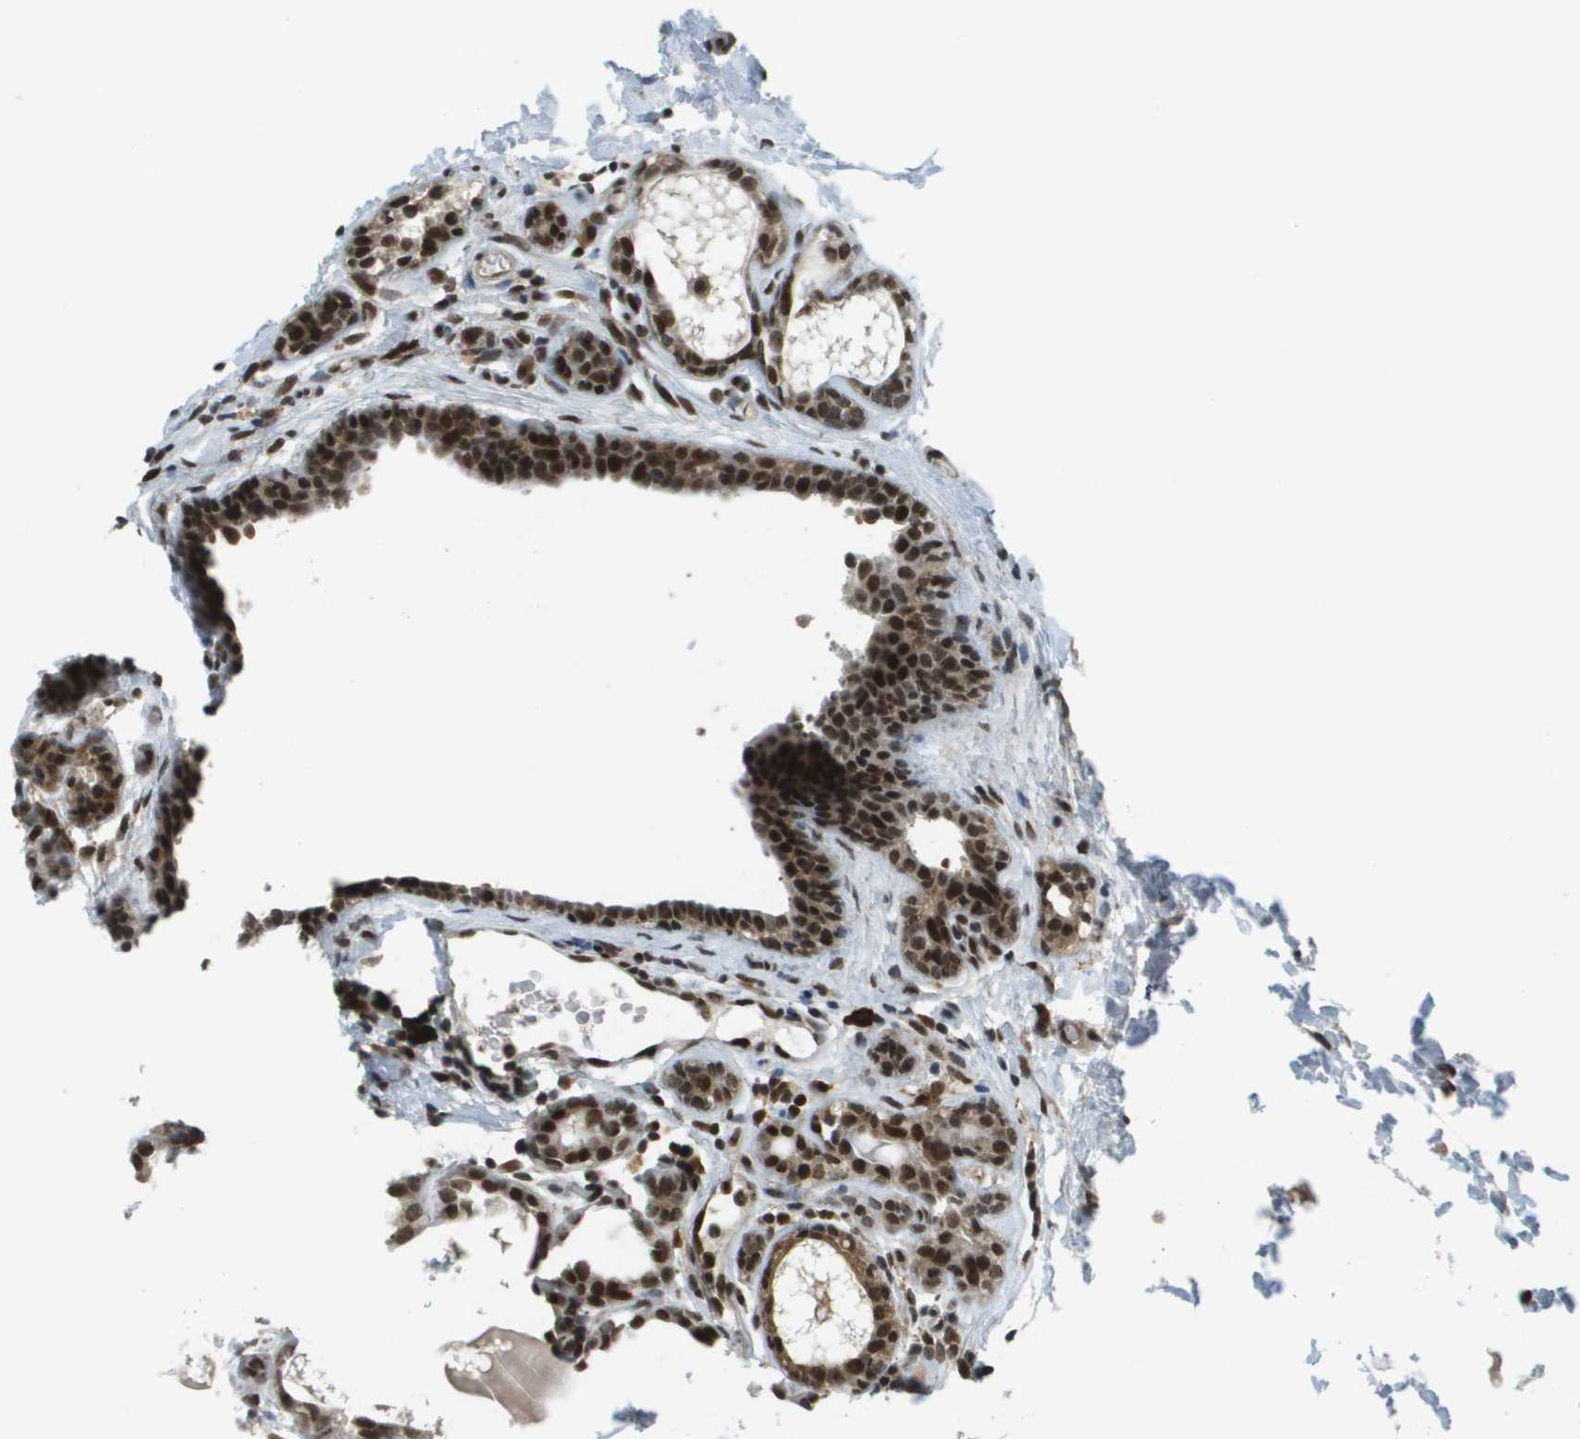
{"staining": {"intensity": "strong", "quantity": ">75%", "location": "nuclear"}, "tissue": "breast cancer", "cell_type": "Tumor cells", "image_type": "cancer", "snomed": [{"axis": "morphology", "description": "Normal tissue, NOS"}, {"axis": "morphology", "description": "Duct carcinoma"}, {"axis": "topography", "description": "Breast"}], "caption": "The micrograph shows a brown stain indicating the presence of a protein in the nuclear of tumor cells in invasive ductal carcinoma (breast).", "gene": "IRF7", "patient": {"sex": "female", "age": 40}}